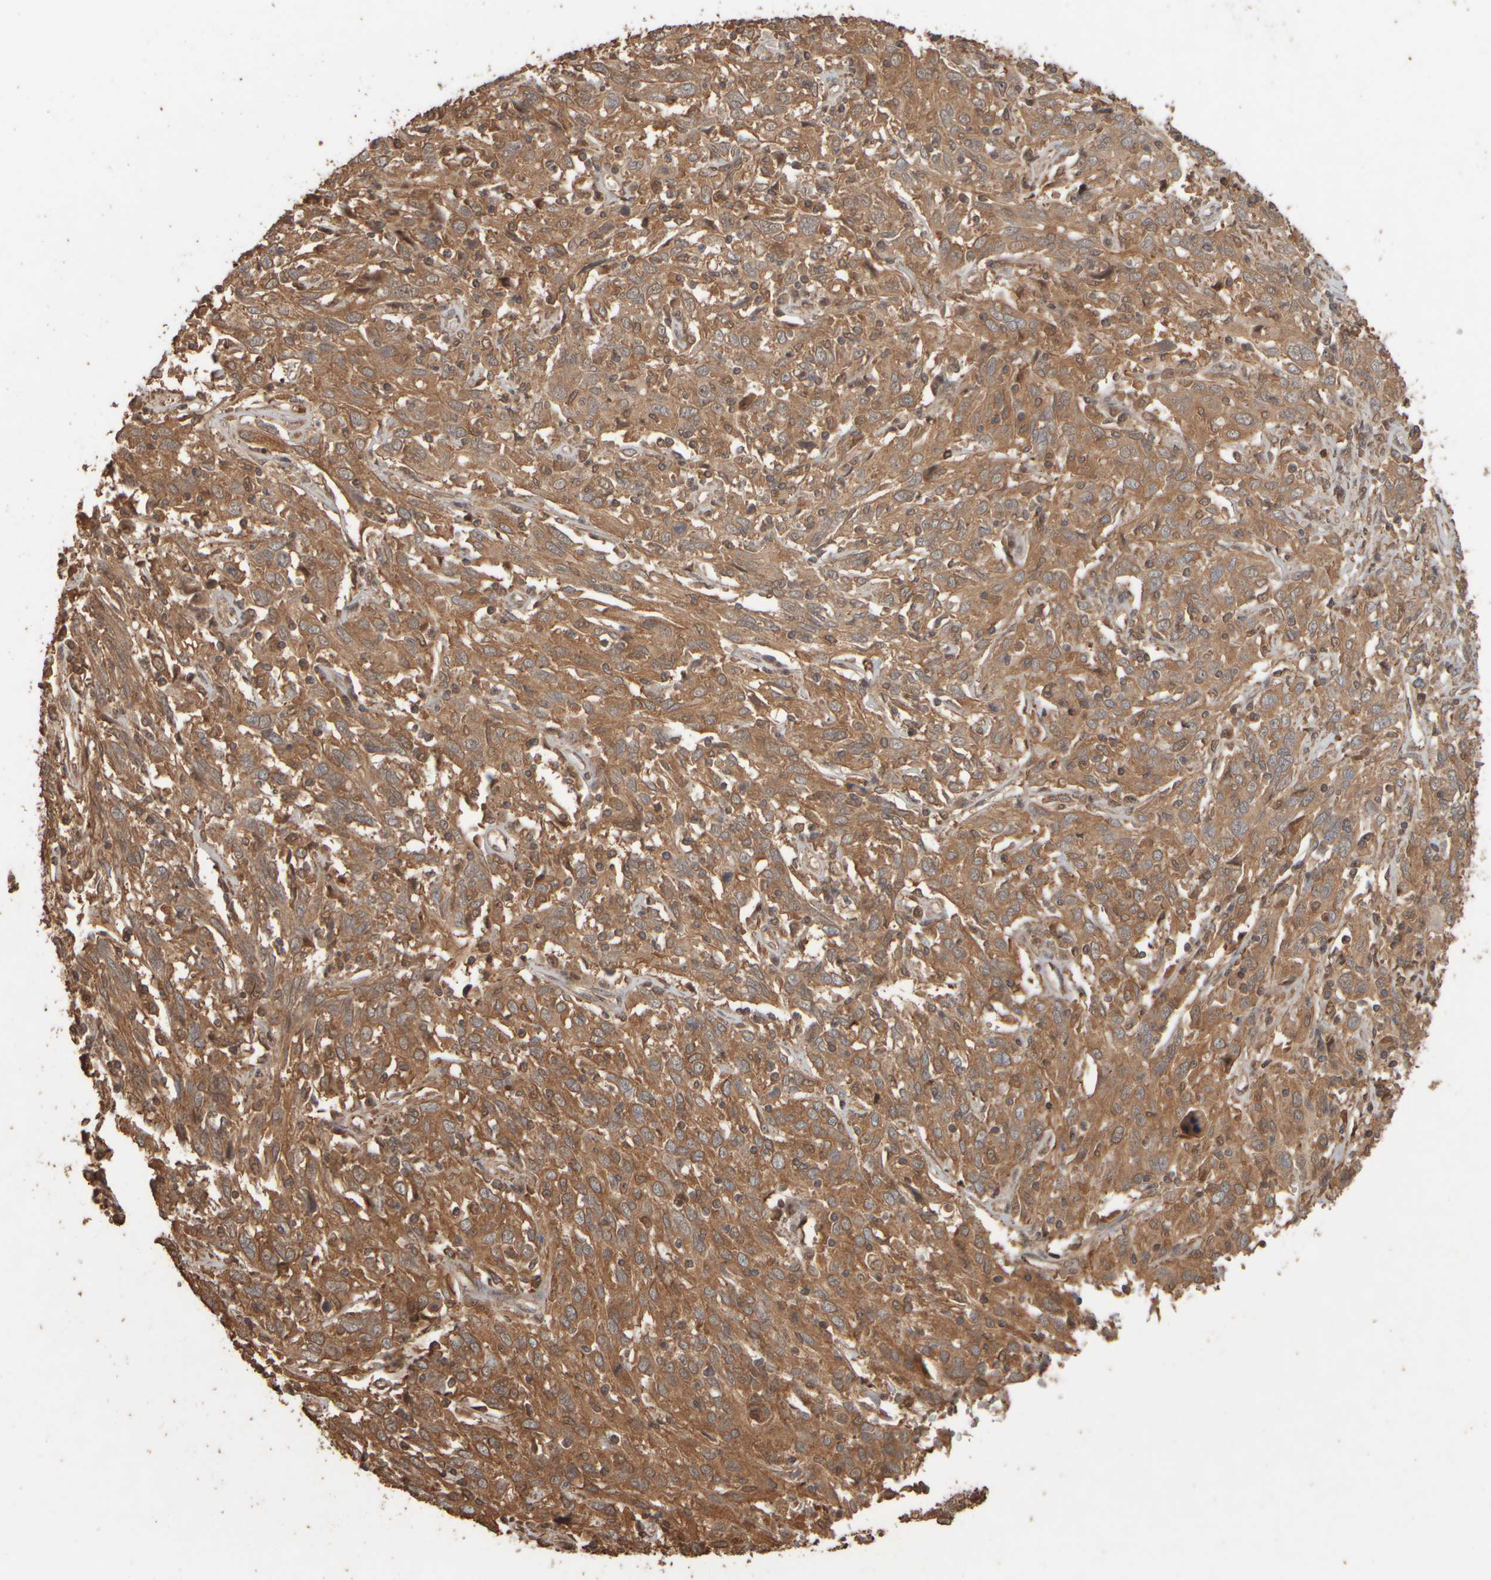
{"staining": {"intensity": "moderate", "quantity": ">75%", "location": "cytoplasmic/membranous,nuclear"}, "tissue": "cervical cancer", "cell_type": "Tumor cells", "image_type": "cancer", "snomed": [{"axis": "morphology", "description": "Squamous cell carcinoma, NOS"}, {"axis": "topography", "description": "Cervix"}], "caption": "Immunohistochemical staining of cervical cancer (squamous cell carcinoma) exhibits medium levels of moderate cytoplasmic/membranous and nuclear positivity in about >75% of tumor cells.", "gene": "SPHK1", "patient": {"sex": "female", "age": 46}}